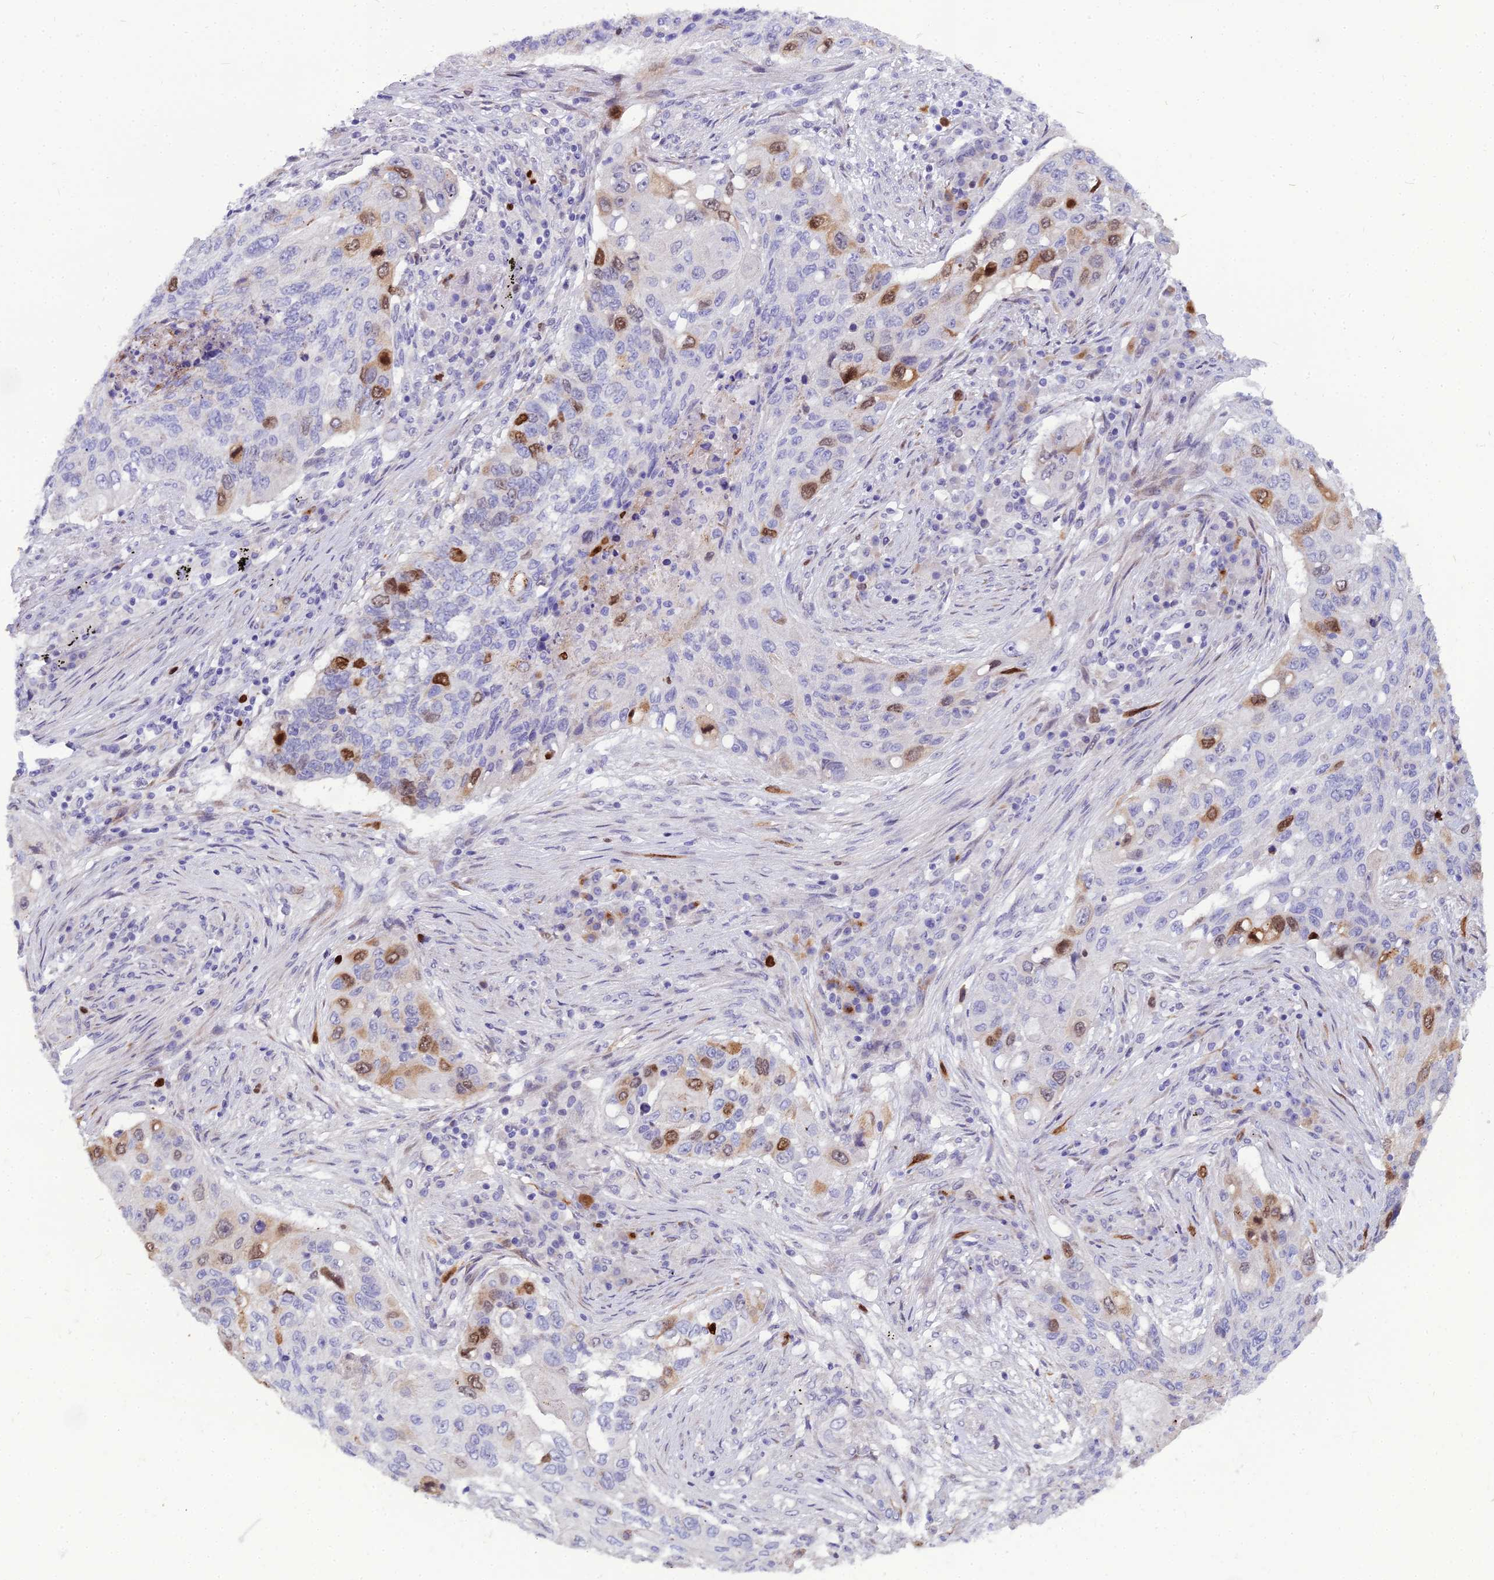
{"staining": {"intensity": "moderate", "quantity": "<25%", "location": "nuclear"}, "tissue": "lung cancer", "cell_type": "Tumor cells", "image_type": "cancer", "snomed": [{"axis": "morphology", "description": "Squamous cell carcinoma, NOS"}, {"axis": "topography", "description": "Lung"}], "caption": "Immunohistochemical staining of human lung cancer (squamous cell carcinoma) reveals low levels of moderate nuclear expression in about <25% of tumor cells.", "gene": "NUSAP1", "patient": {"sex": "female", "age": 63}}